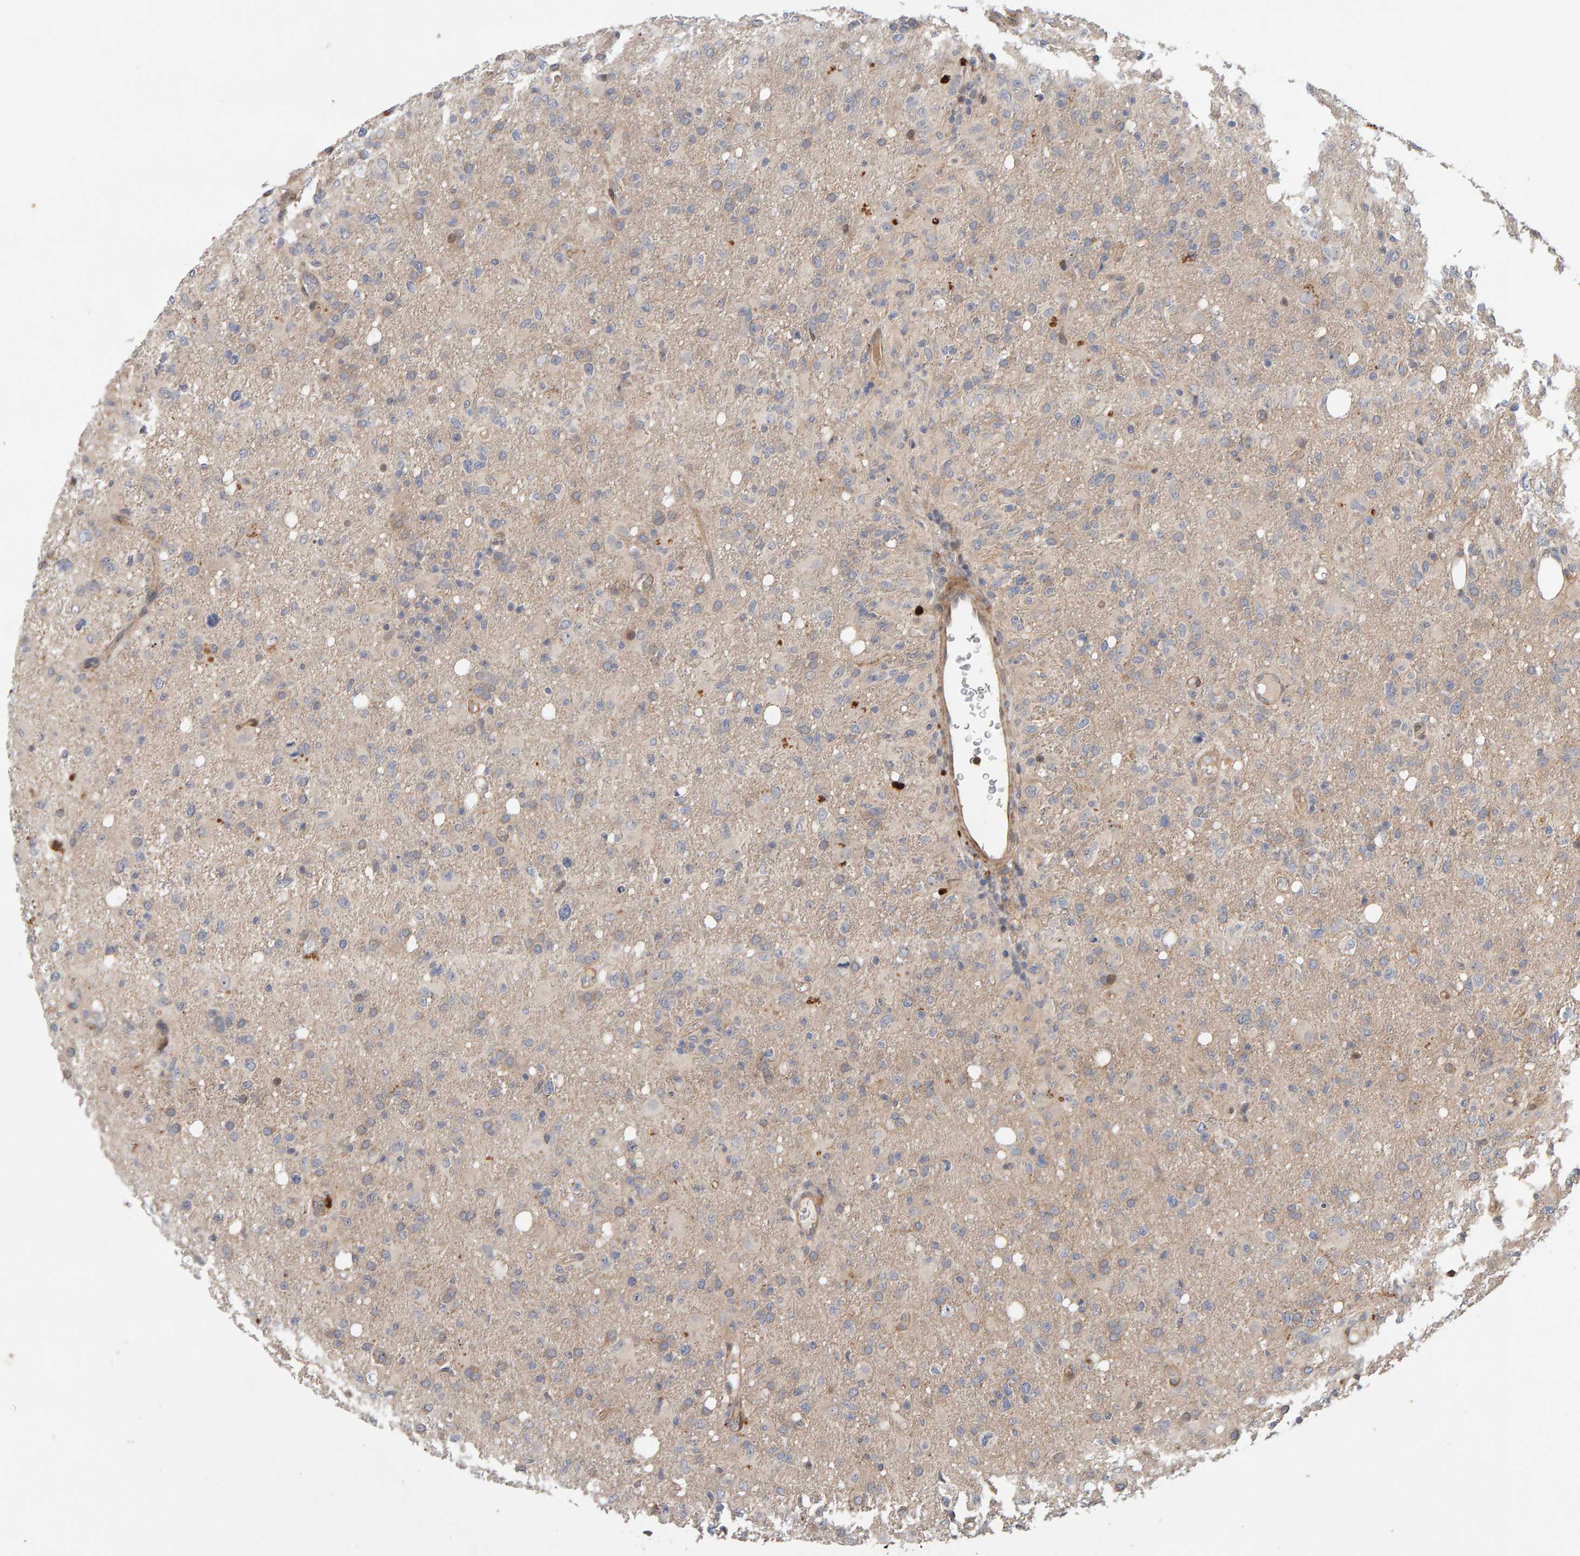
{"staining": {"intensity": "negative", "quantity": "none", "location": "none"}, "tissue": "glioma", "cell_type": "Tumor cells", "image_type": "cancer", "snomed": [{"axis": "morphology", "description": "Glioma, malignant, High grade"}, {"axis": "topography", "description": "Brain"}], "caption": "This is an immunohistochemistry histopathology image of malignant glioma (high-grade). There is no positivity in tumor cells.", "gene": "LZTS1", "patient": {"sex": "female", "age": 57}}